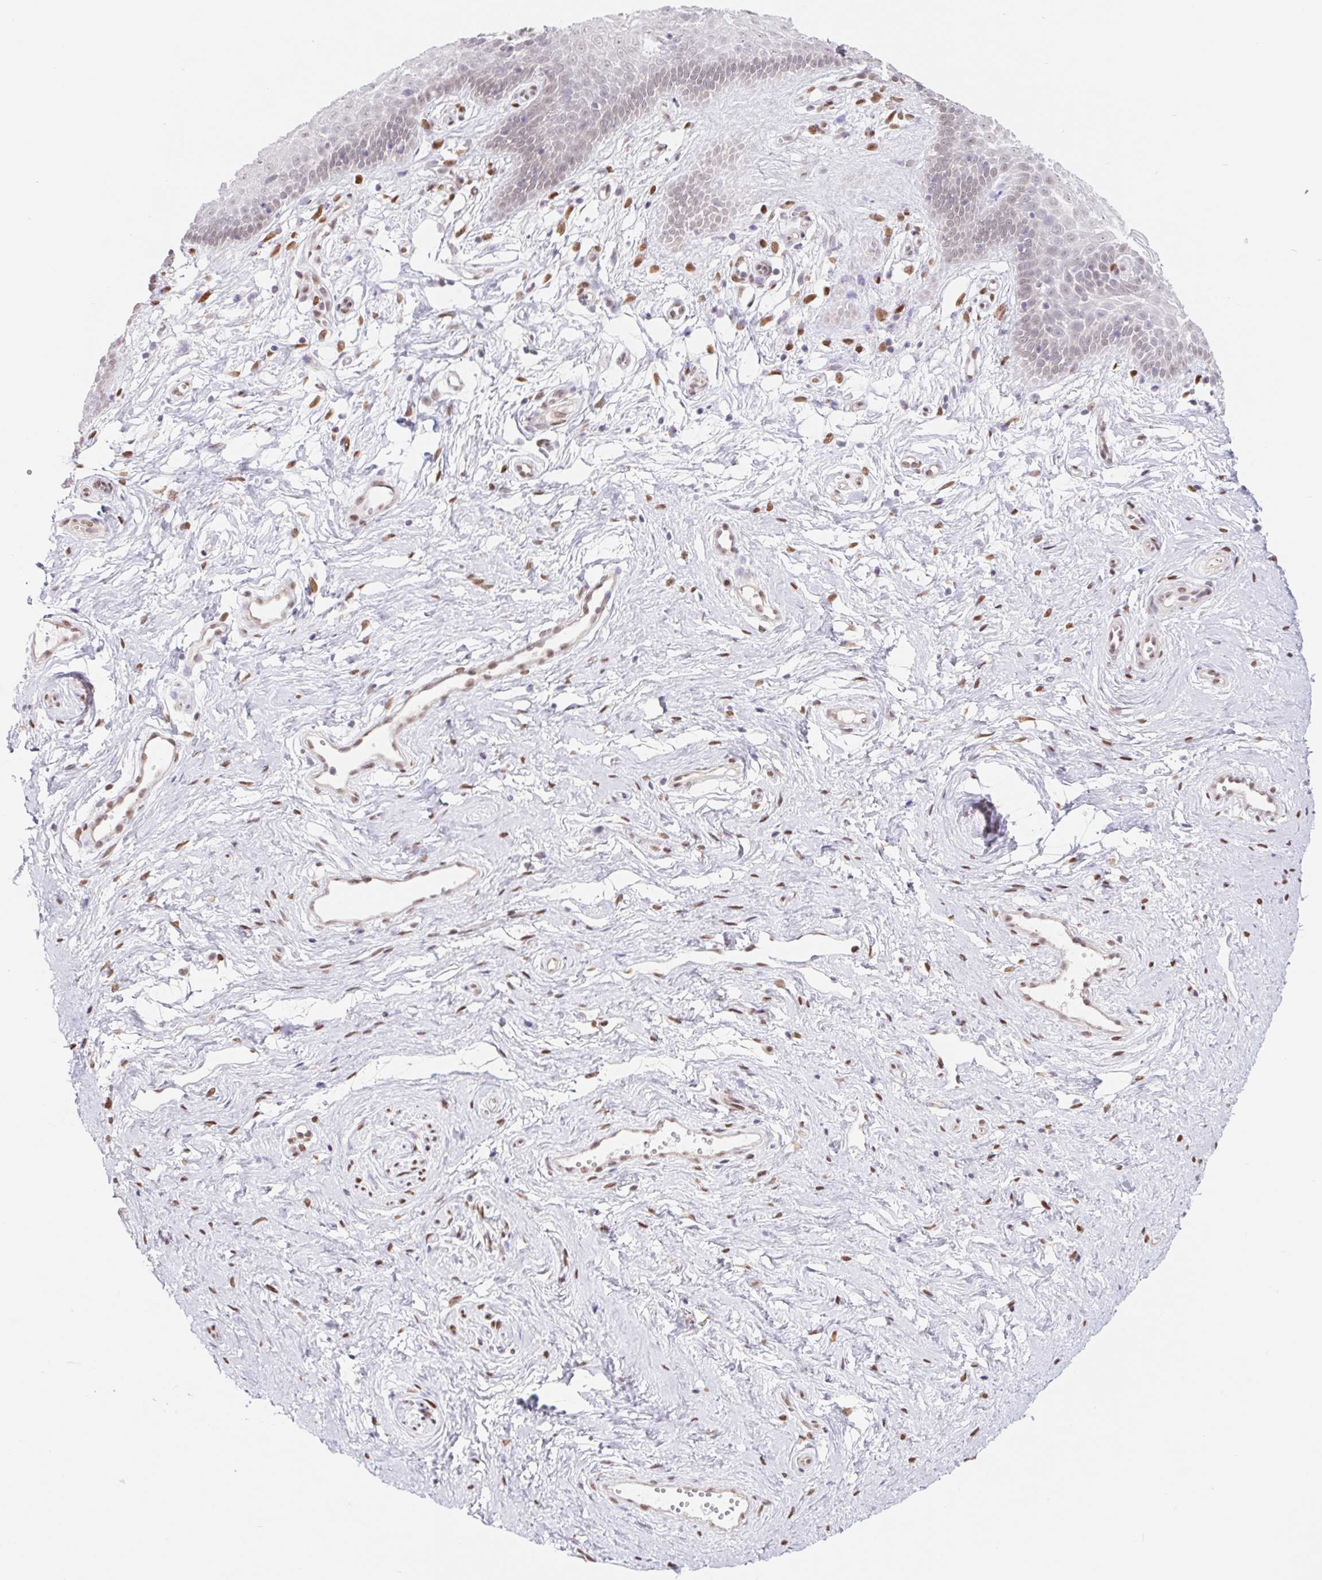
{"staining": {"intensity": "weak", "quantity": "<25%", "location": "nuclear"}, "tissue": "vagina", "cell_type": "Squamous epithelial cells", "image_type": "normal", "snomed": [{"axis": "morphology", "description": "Normal tissue, NOS"}, {"axis": "topography", "description": "Vagina"}], "caption": "The image shows no significant expression in squamous epithelial cells of vagina.", "gene": "CAND1", "patient": {"sex": "female", "age": 38}}